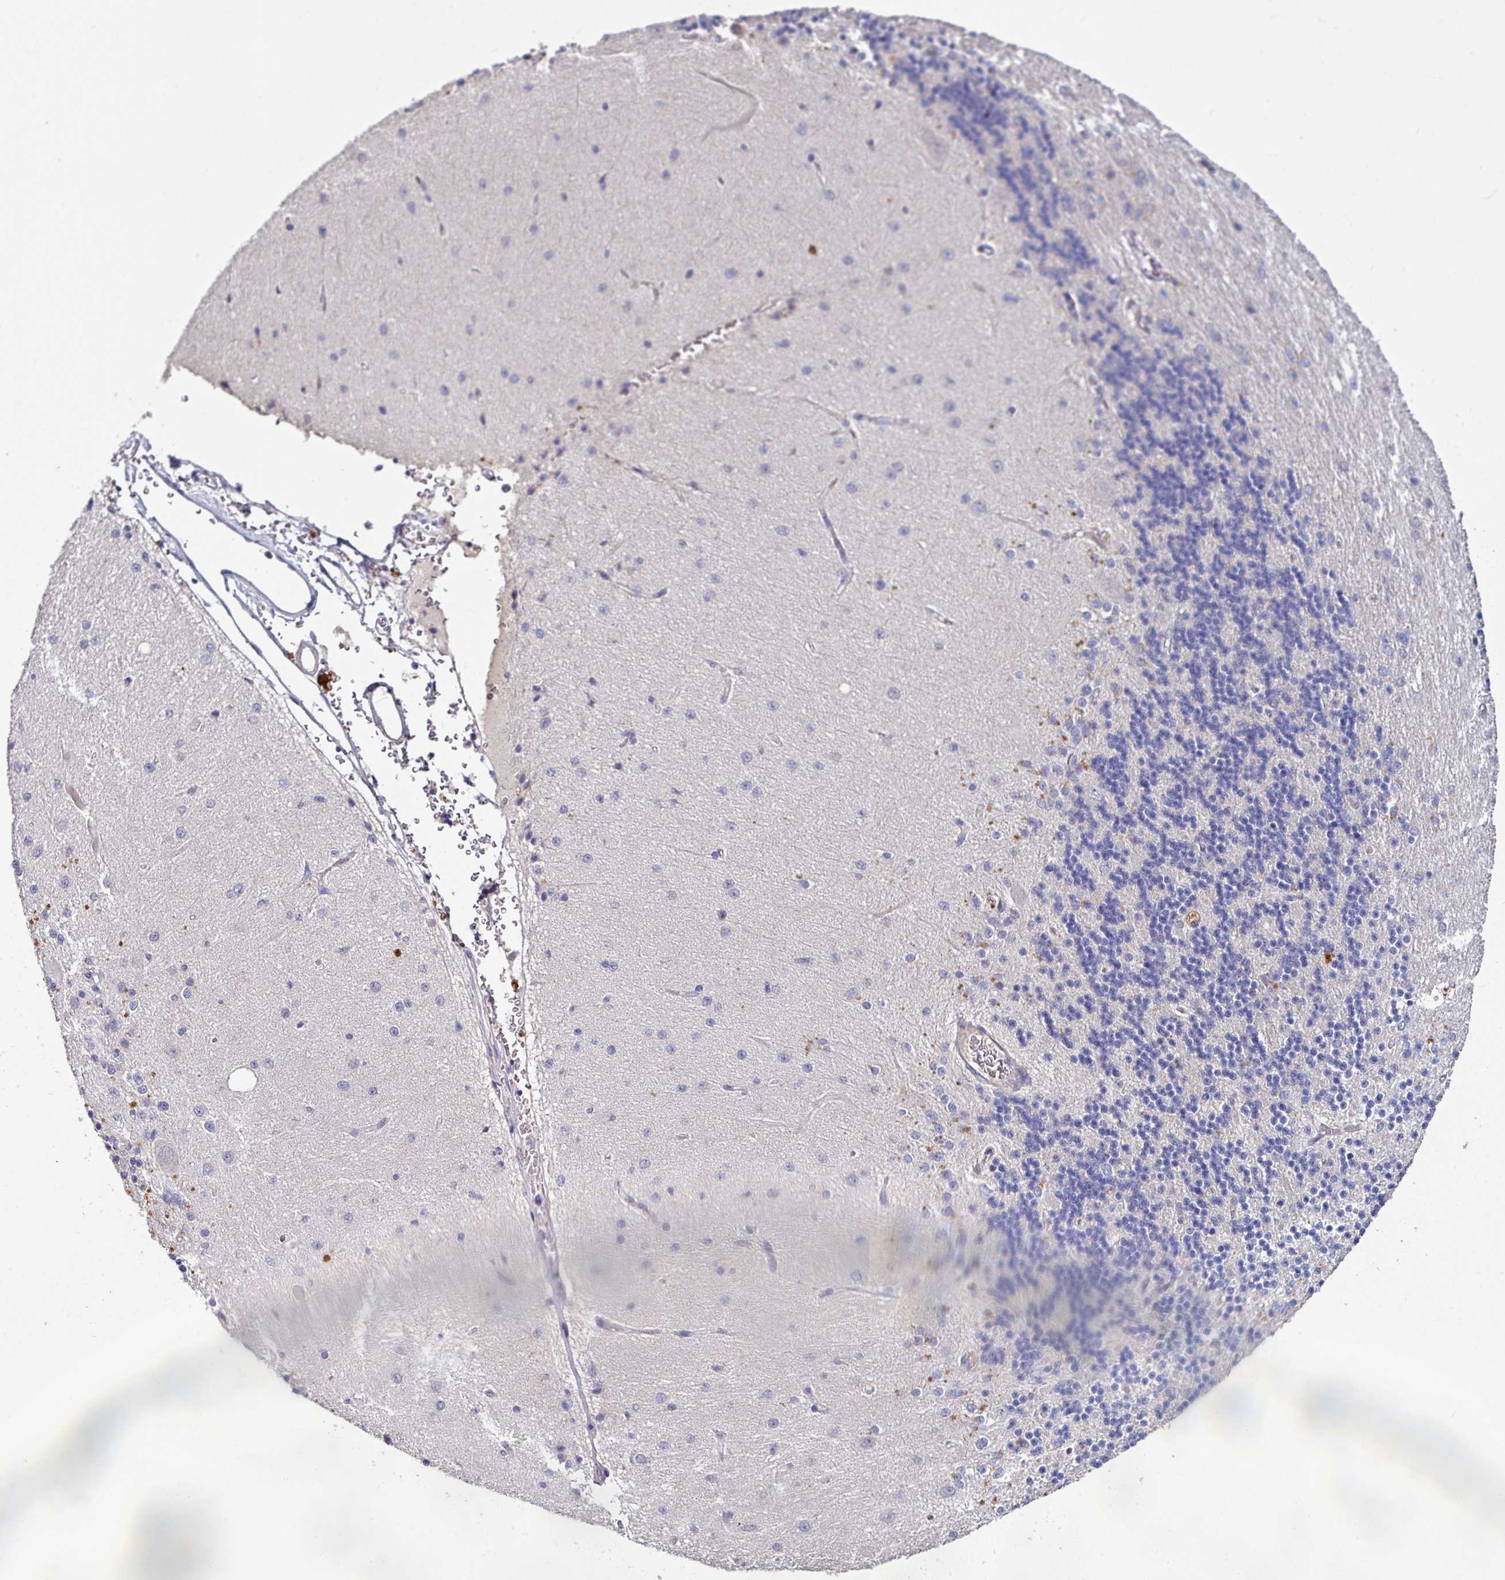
{"staining": {"intensity": "negative", "quantity": "none", "location": "none"}, "tissue": "cerebellum", "cell_type": "Cells in granular layer", "image_type": "normal", "snomed": [{"axis": "morphology", "description": "Normal tissue, NOS"}, {"axis": "topography", "description": "Cerebellum"}], "caption": "This is a micrograph of IHC staining of unremarkable cerebellum, which shows no positivity in cells in granular layer.", "gene": "AEBP2", "patient": {"sex": "female", "age": 29}}